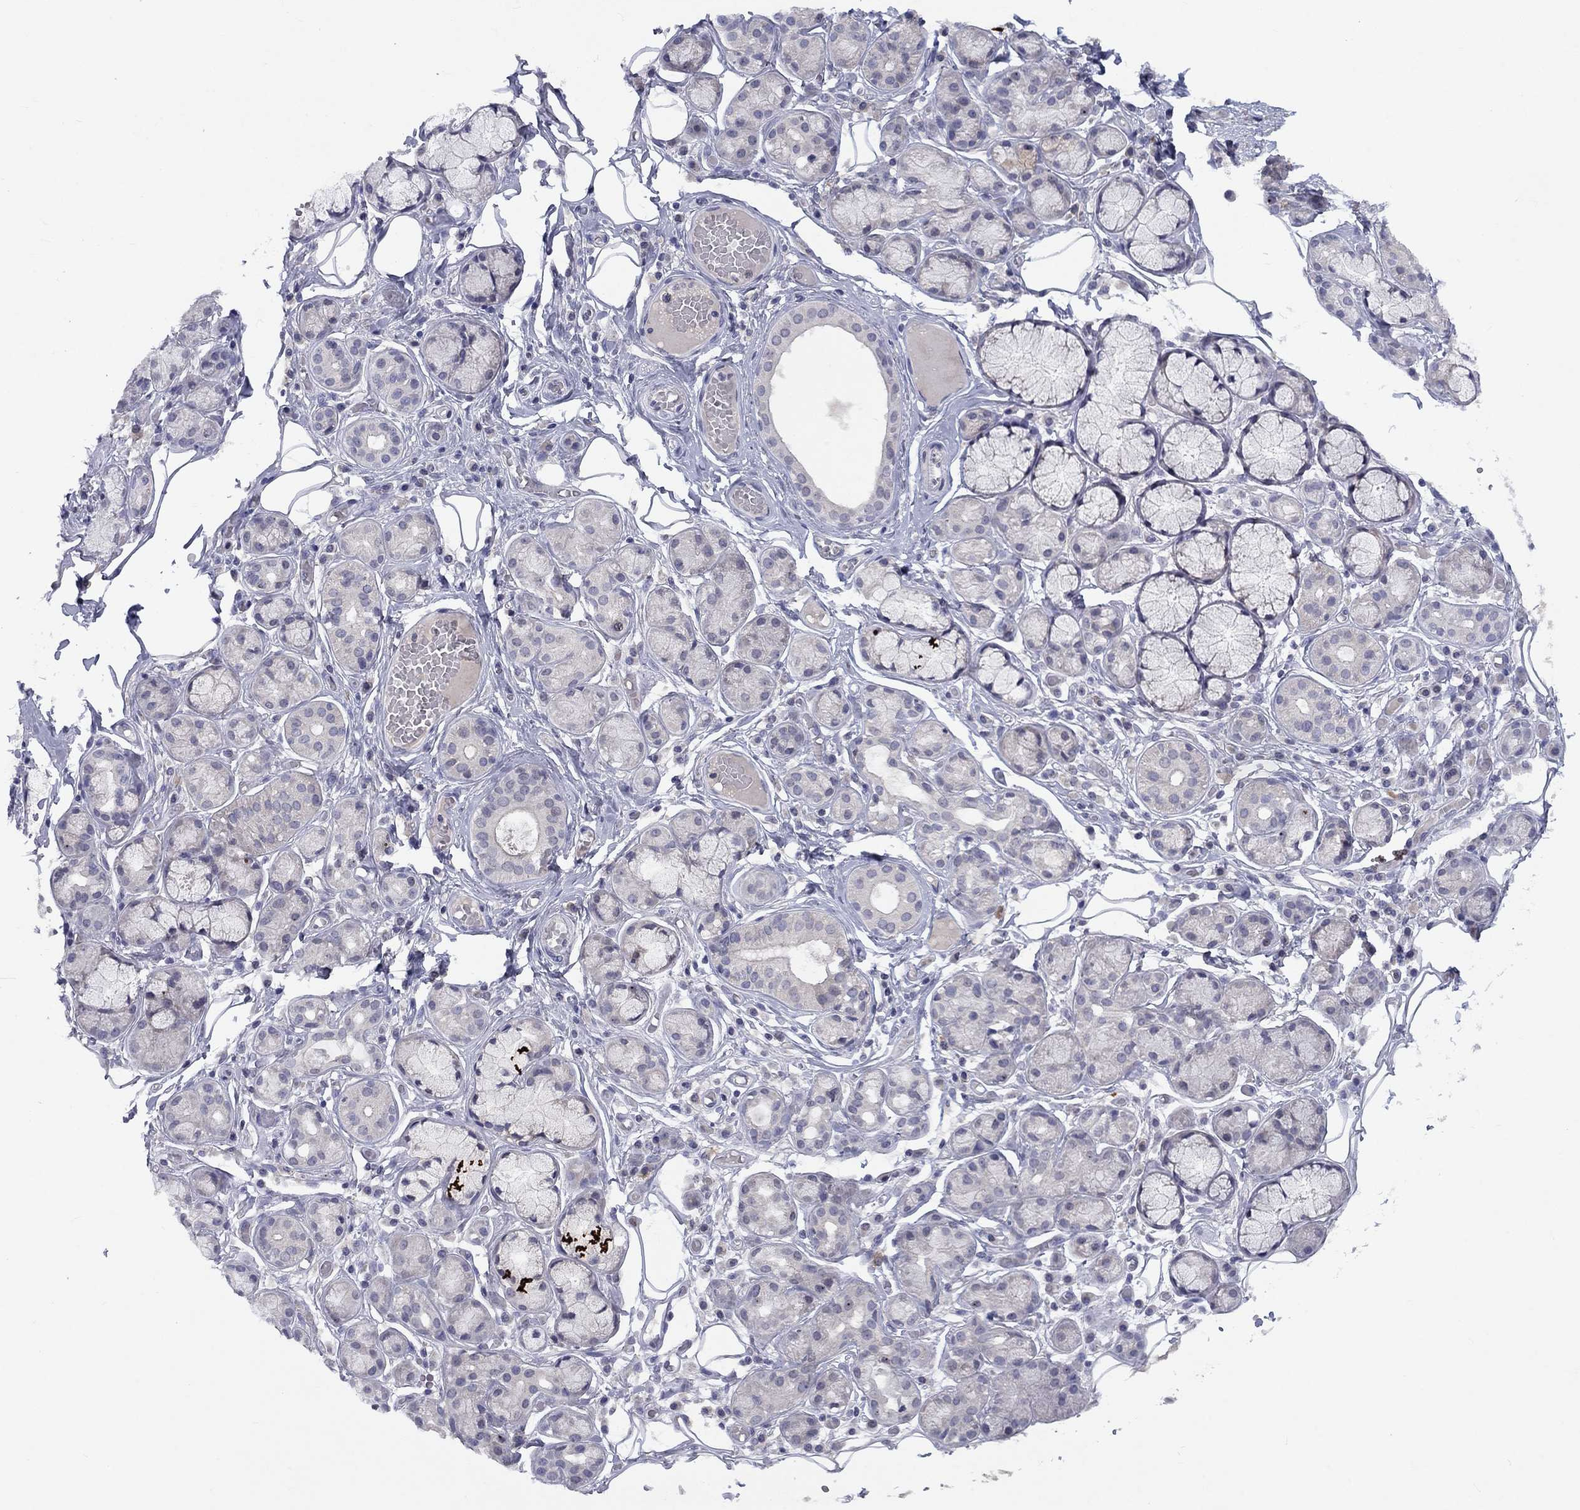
{"staining": {"intensity": "negative", "quantity": "none", "location": "none"}, "tissue": "salivary gland", "cell_type": "Glandular cells", "image_type": "normal", "snomed": [{"axis": "morphology", "description": "Normal tissue, NOS"}, {"axis": "topography", "description": "Salivary gland"}, {"axis": "topography", "description": "Peripheral nerve tissue"}], "caption": "The IHC histopathology image has no significant positivity in glandular cells of salivary gland. (DAB immunohistochemistry (IHC) visualized using brightfield microscopy, high magnification).", "gene": "CACNA1A", "patient": {"sex": "male", "age": 71}}